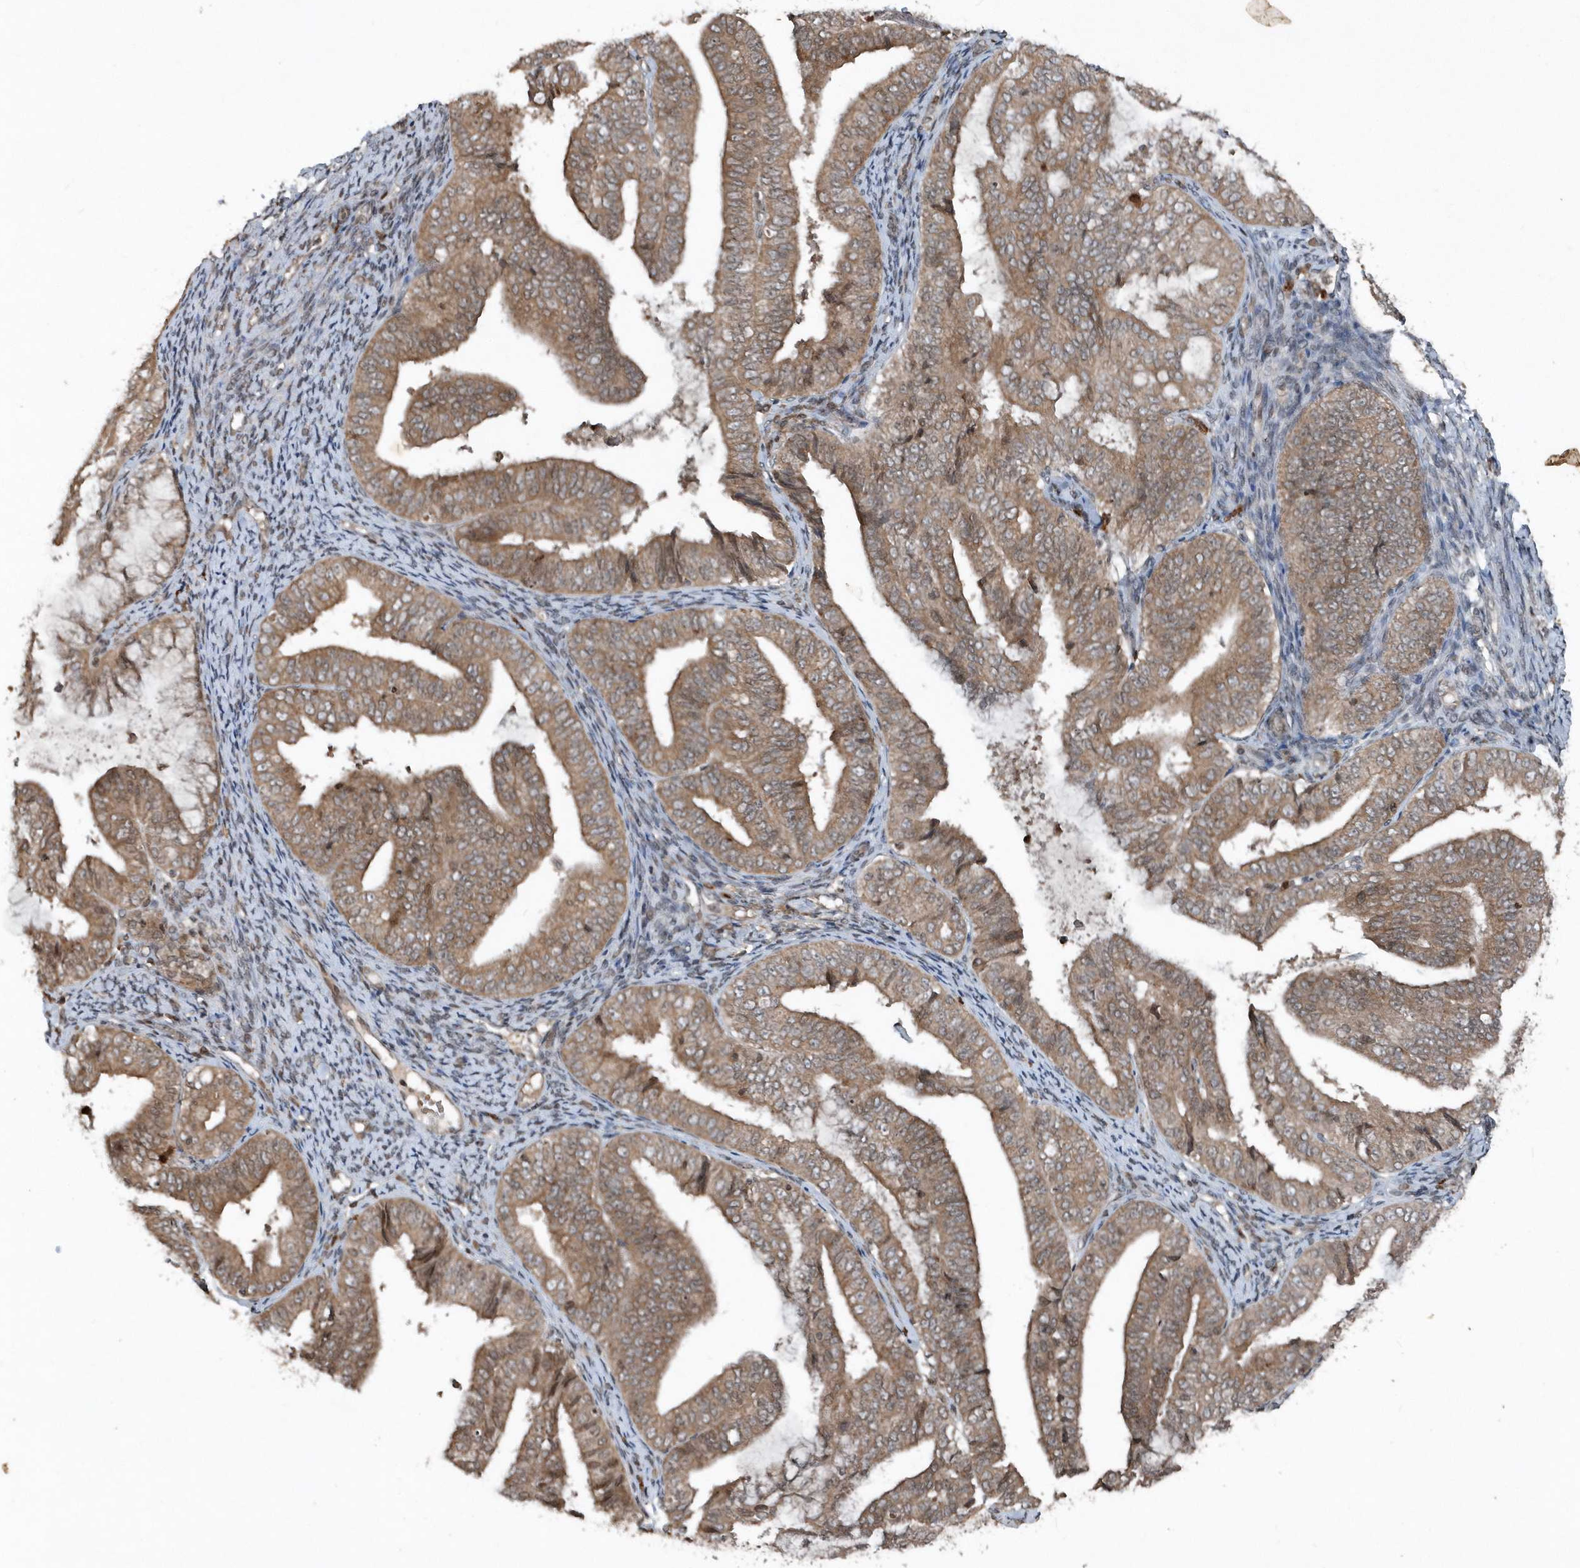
{"staining": {"intensity": "moderate", "quantity": ">75%", "location": "cytoplasmic/membranous"}, "tissue": "endometrial cancer", "cell_type": "Tumor cells", "image_type": "cancer", "snomed": [{"axis": "morphology", "description": "Adenocarcinoma, NOS"}, {"axis": "topography", "description": "Endometrium"}], "caption": "Endometrial cancer (adenocarcinoma) stained with a brown dye shows moderate cytoplasmic/membranous positive positivity in approximately >75% of tumor cells.", "gene": "EIF2B1", "patient": {"sex": "female", "age": 63}}